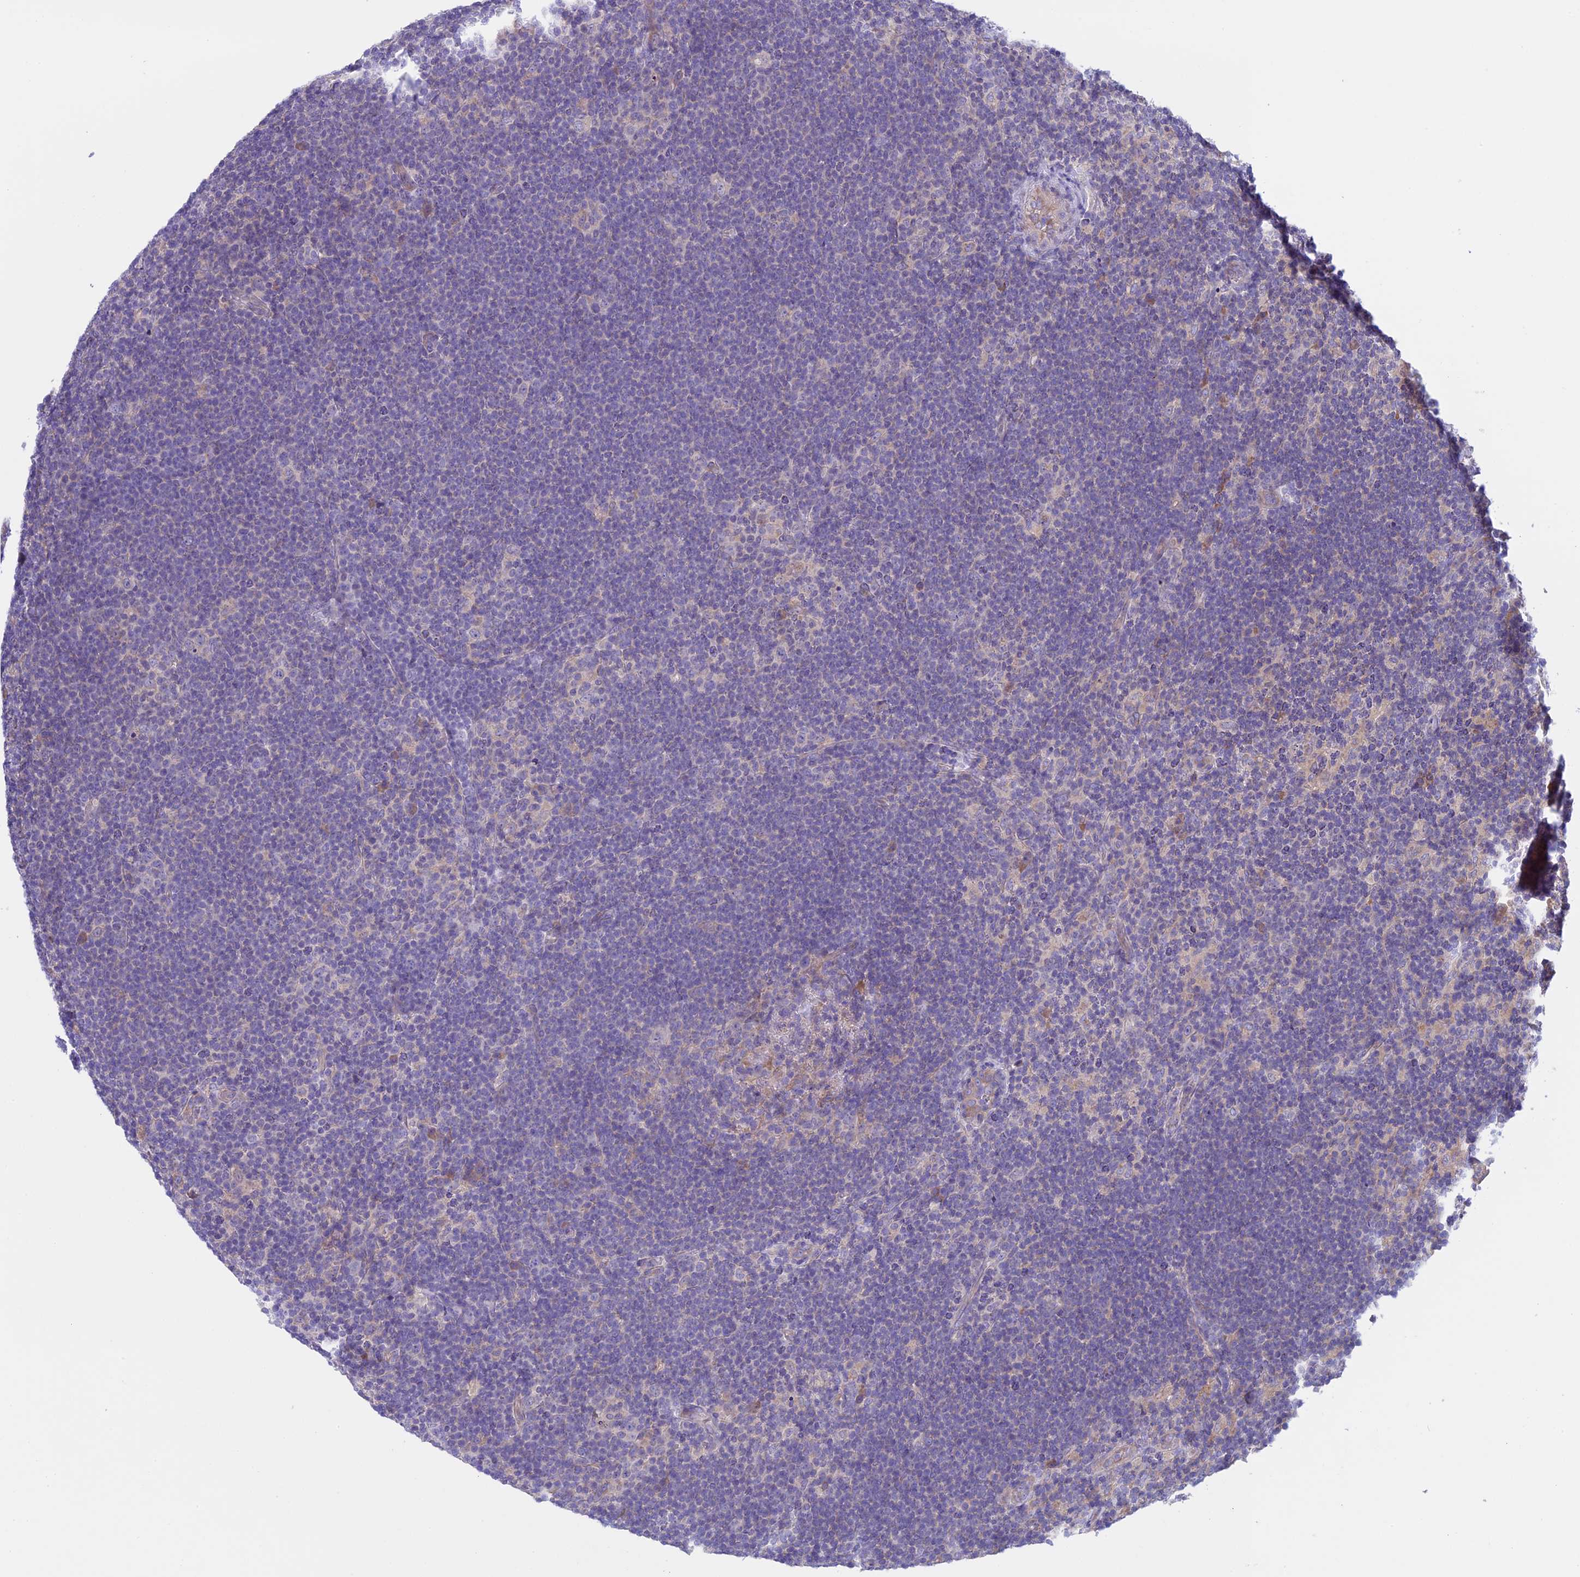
{"staining": {"intensity": "negative", "quantity": "none", "location": "none"}, "tissue": "lymphoma", "cell_type": "Tumor cells", "image_type": "cancer", "snomed": [{"axis": "morphology", "description": "Hodgkin's disease, NOS"}, {"axis": "topography", "description": "Lymph node"}], "caption": "The histopathology image demonstrates no significant positivity in tumor cells of Hodgkin's disease.", "gene": "DCTN5", "patient": {"sex": "female", "age": 57}}